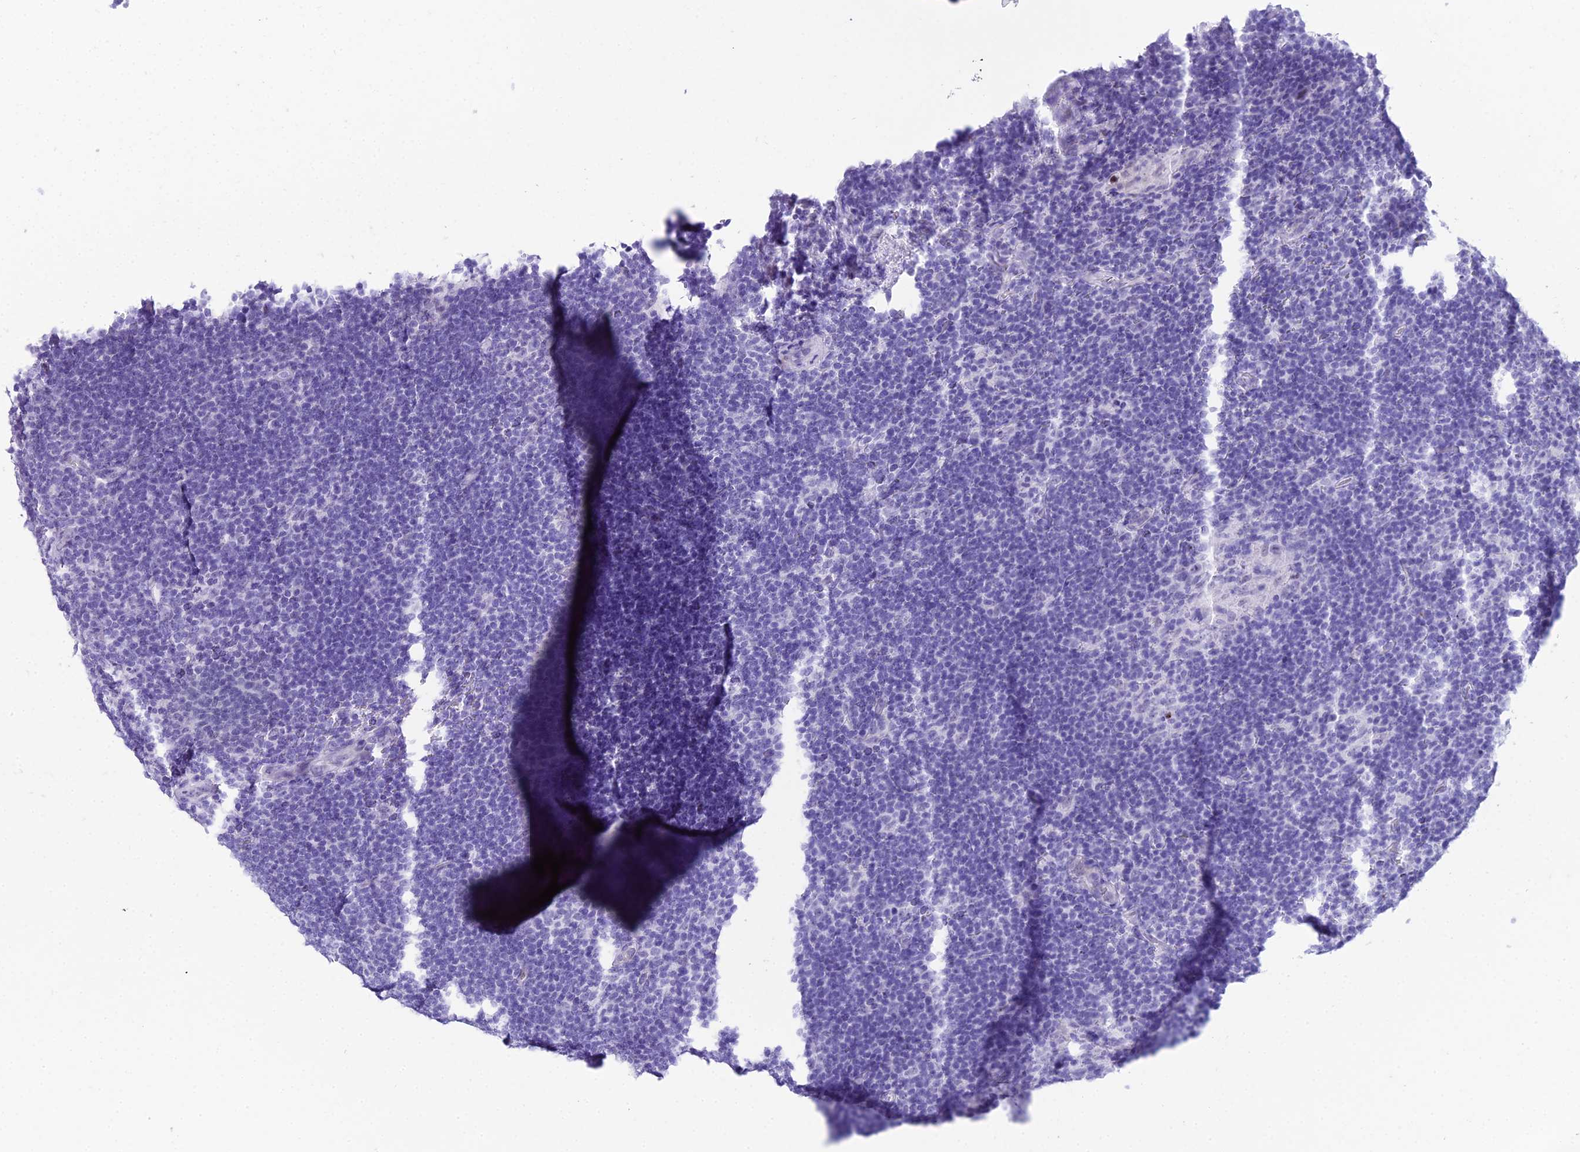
{"staining": {"intensity": "negative", "quantity": "none", "location": "none"}, "tissue": "lymphoma", "cell_type": "Tumor cells", "image_type": "cancer", "snomed": [{"axis": "morphology", "description": "Hodgkin's disease, NOS"}, {"axis": "topography", "description": "Lymph node"}], "caption": "High power microscopy micrograph of an immunohistochemistry (IHC) photomicrograph of Hodgkin's disease, revealing no significant expression in tumor cells.", "gene": "RNPS1", "patient": {"sex": "female", "age": 57}}